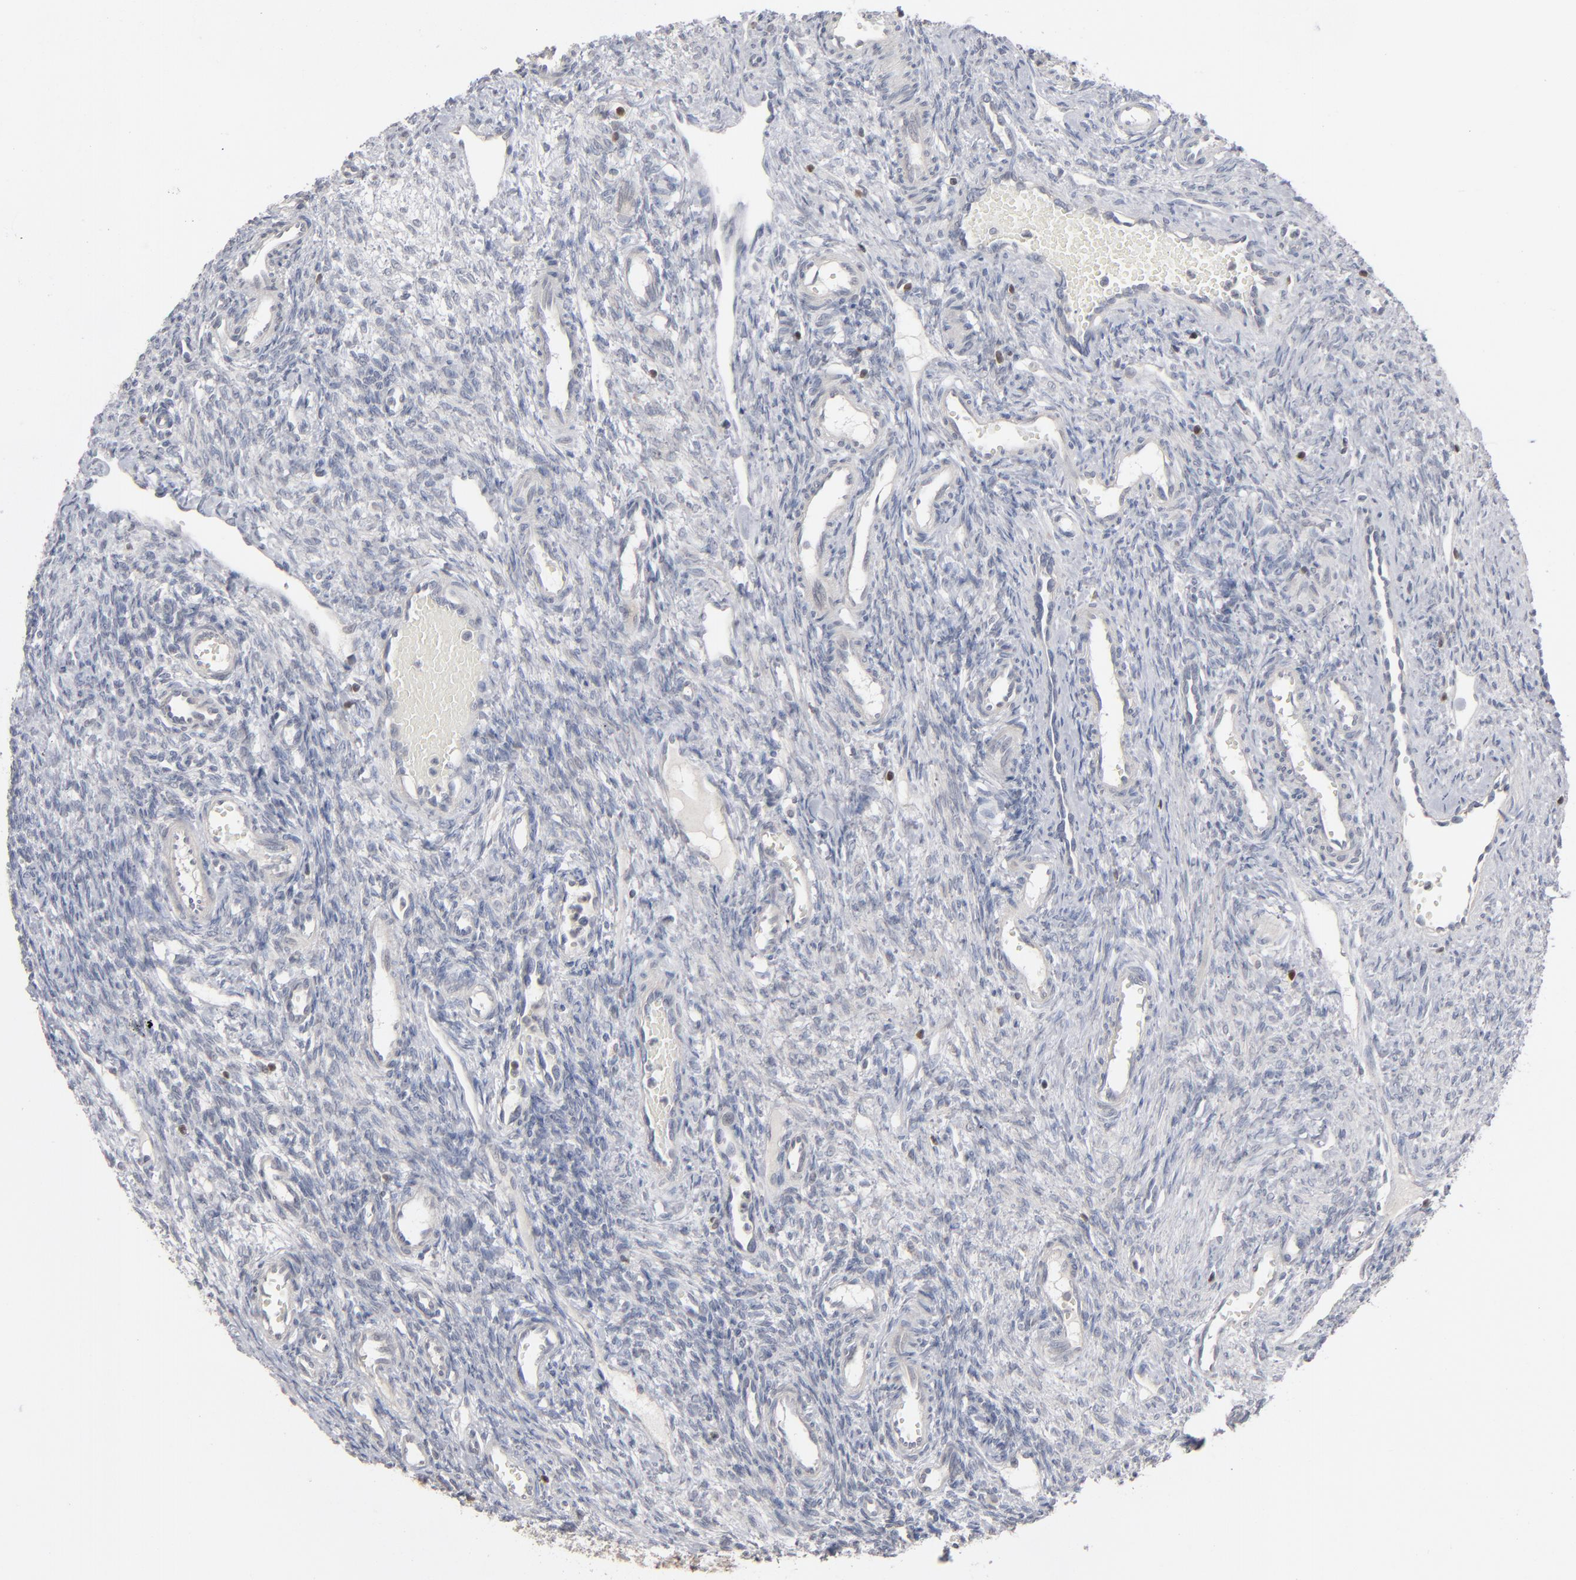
{"staining": {"intensity": "negative", "quantity": "none", "location": "none"}, "tissue": "ovary", "cell_type": "Follicle cells", "image_type": "normal", "snomed": [{"axis": "morphology", "description": "Normal tissue, NOS"}, {"axis": "topography", "description": "Ovary"}], "caption": "Immunohistochemistry of normal human ovary shows no positivity in follicle cells.", "gene": "STAT4", "patient": {"sex": "female", "age": 33}}